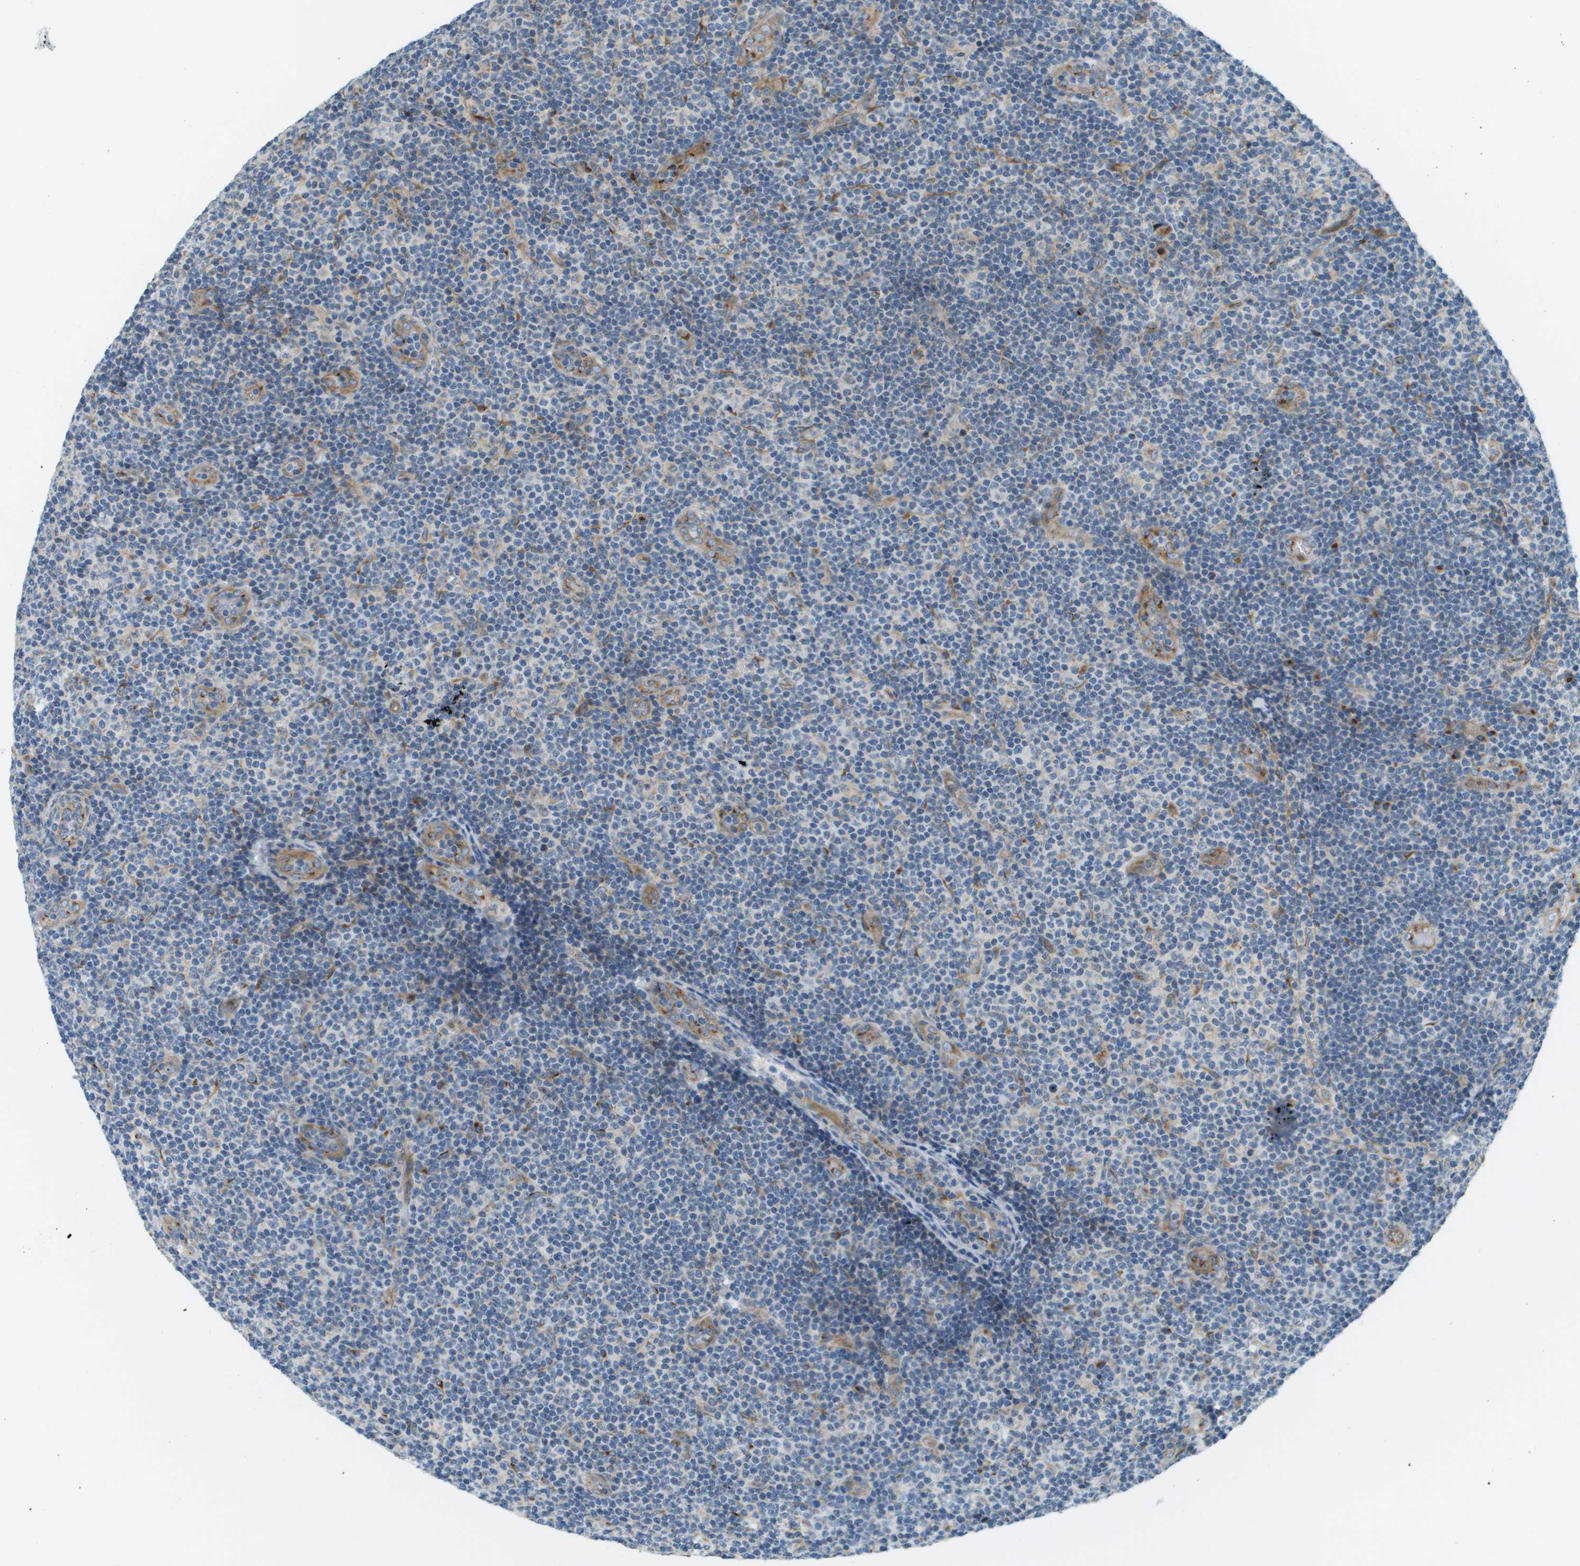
{"staining": {"intensity": "negative", "quantity": "none", "location": "none"}, "tissue": "lymphoma", "cell_type": "Tumor cells", "image_type": "cancer", "snomed": [{"axis": "morphology", "description": "Malignant lymphoma, non-Hodgkin's type, Low grade"}, {"axis": "topography", "description": "Lymph node"}], "caption": "Lymphoma was stained to show a protein in brown. There is no significant expression in tumor cells.", "gene": "ACBD3", "patient": {"sex": "male", "age": 83}}